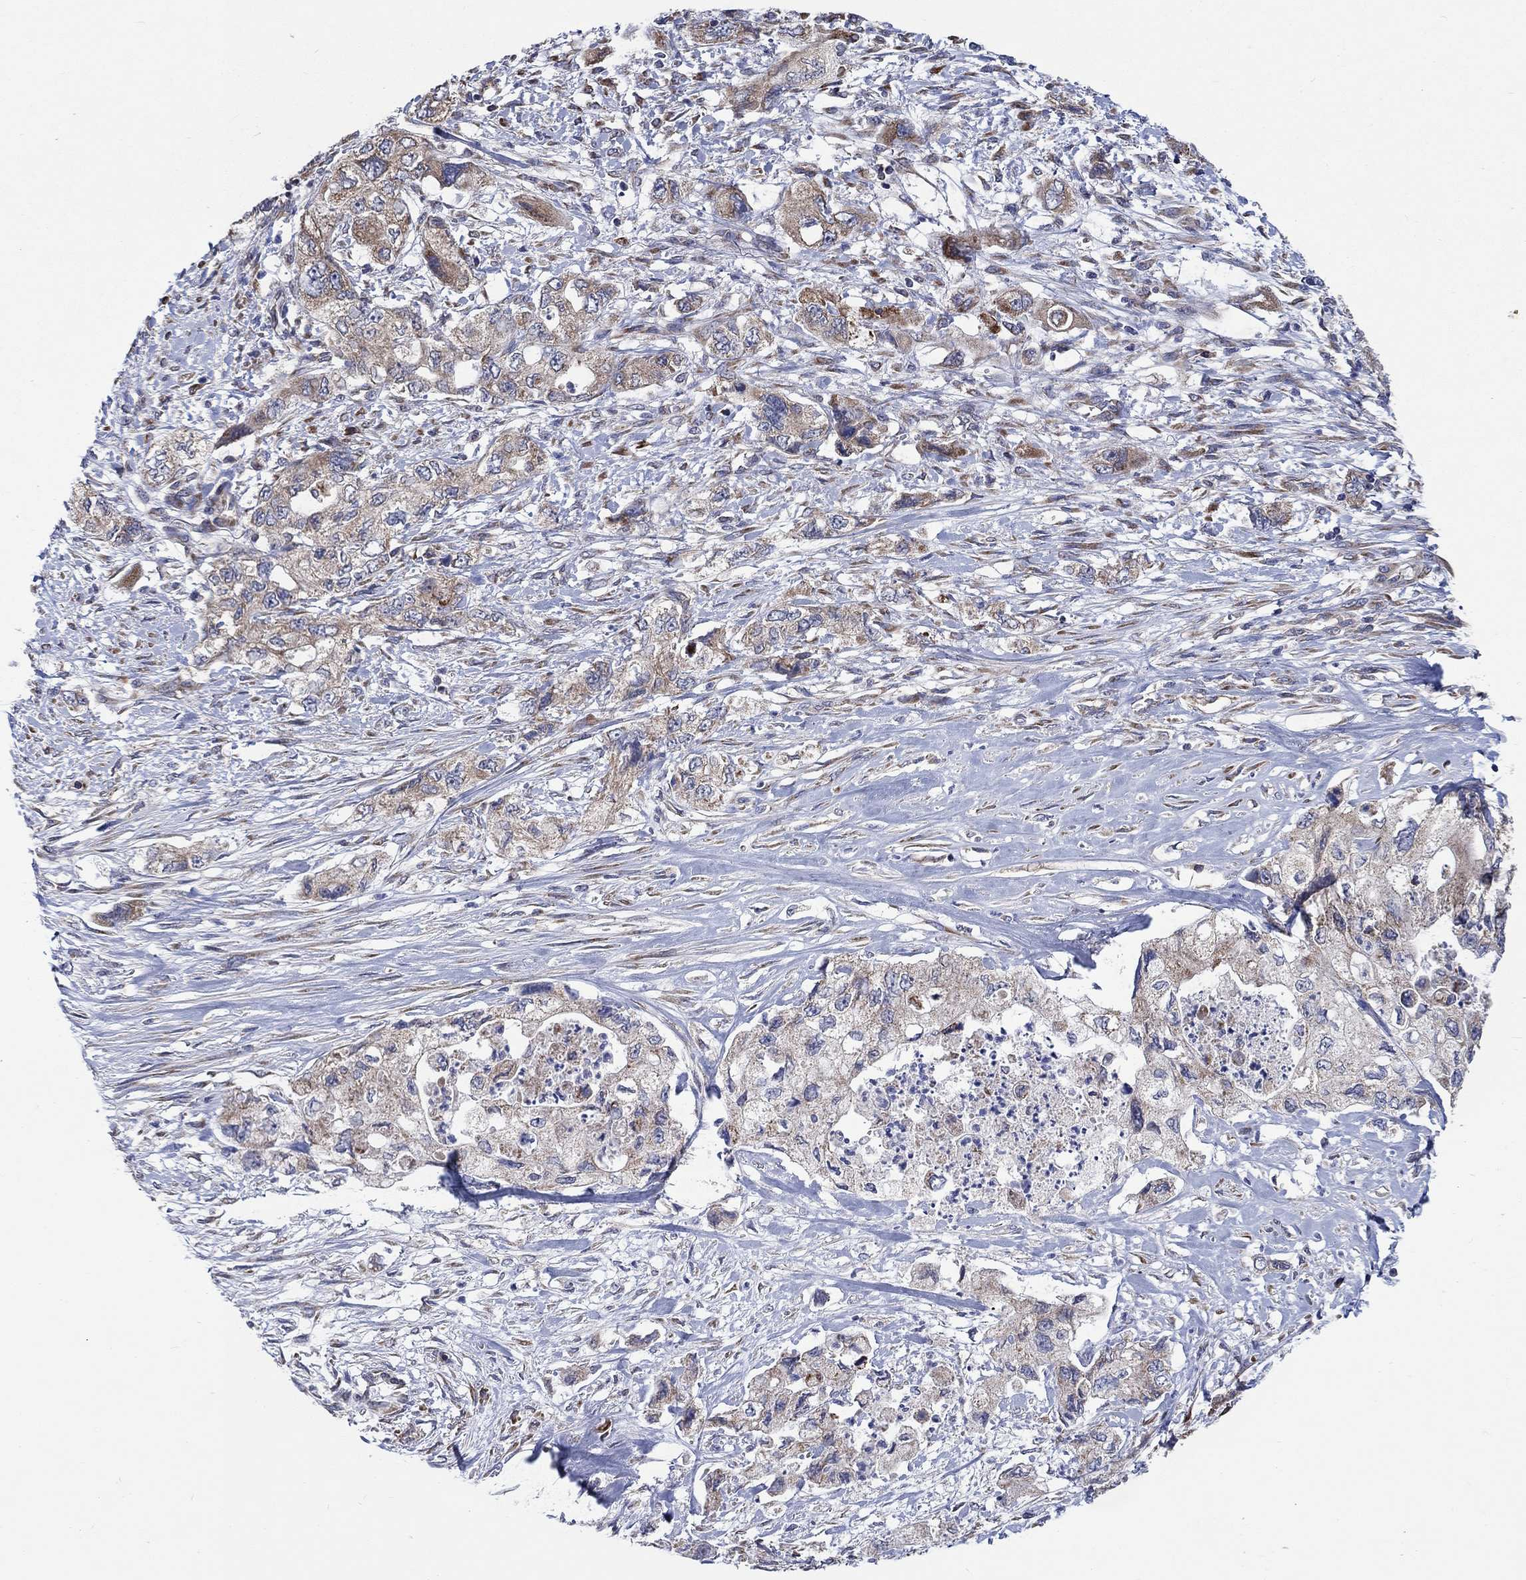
{"staining": {"intensity": "weak", "quantity": "25%-75%", "location": "cytoplasmic/membranous"}, "tissue": "pancreatic cancer", "cell_type": "Tumor cells", "image_type": "cancer", "snomed": [{"axis": "morphology", "description": "Adenocarcinoma, NOS"}, {"axis": "topography", "description": "Pancreas"}], "caption": "The histopathology image demonstrates a brown stain indicating the presence of a protein in the cytoplasmic/membranous of tumor cells in pancreatic adenocarcinoma.", "gene": "RPLP0", "patient": {"sex": "female", "age": 73}}